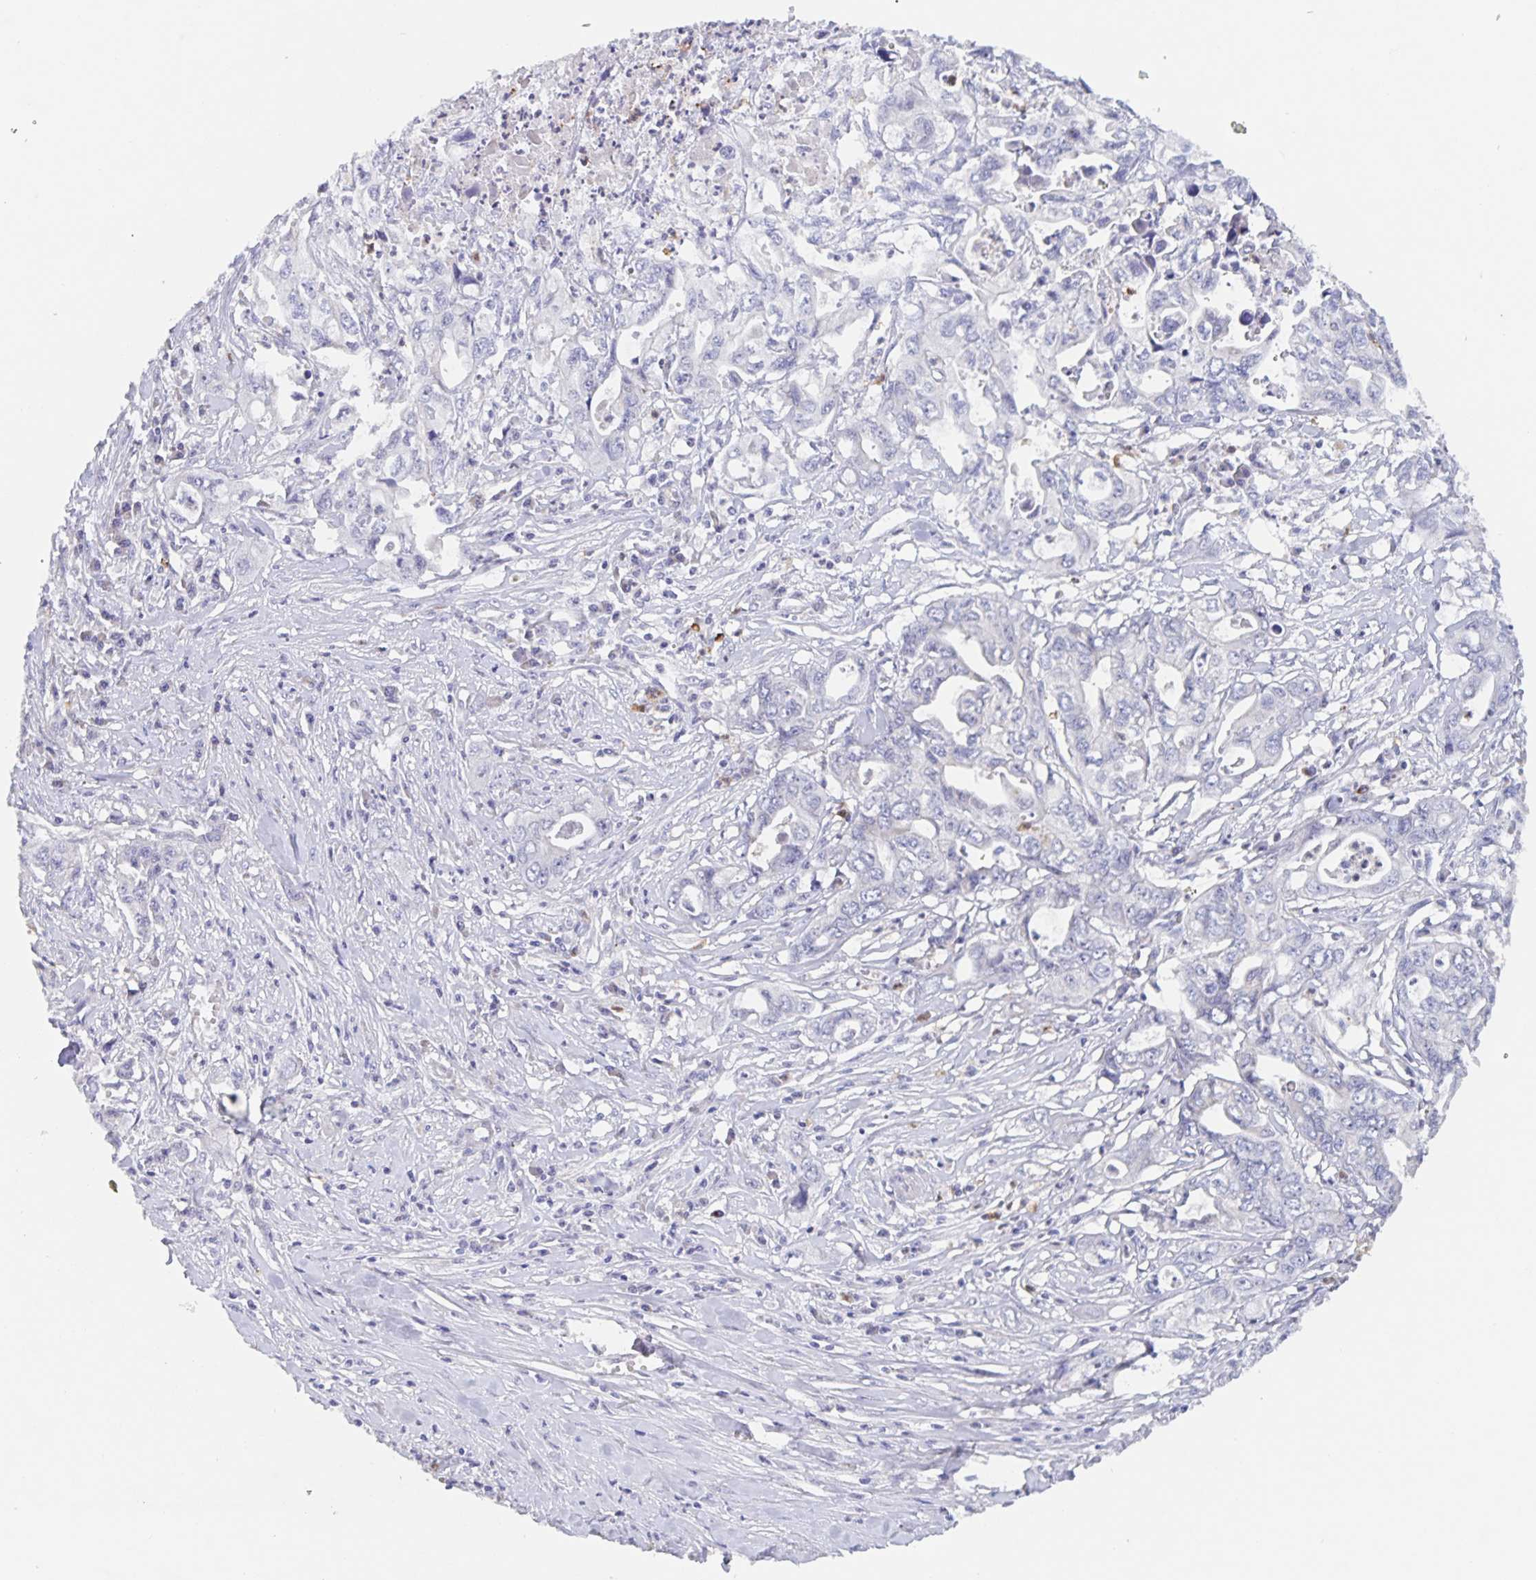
{"staining": {"intensity": "negative", "quantity": "none", "location": "none"}, "tissue": "pancreatic cancer", "cell_type": "Tumor cells", "image_type": "cancer", "snomed": [{"axis": "morphology", "description": "Adenocarcinoma, NOS"}, {"axis": "topography", "description": "Pancreas"}], "caption": "Human adenocarcinoma (pancreatic) stained for a protein using immunohistochemistry (IHC) reveals no expression in tumor cells.", "gene": "CDC42BPG", "patient": {"sex": "male", "age": 68}}